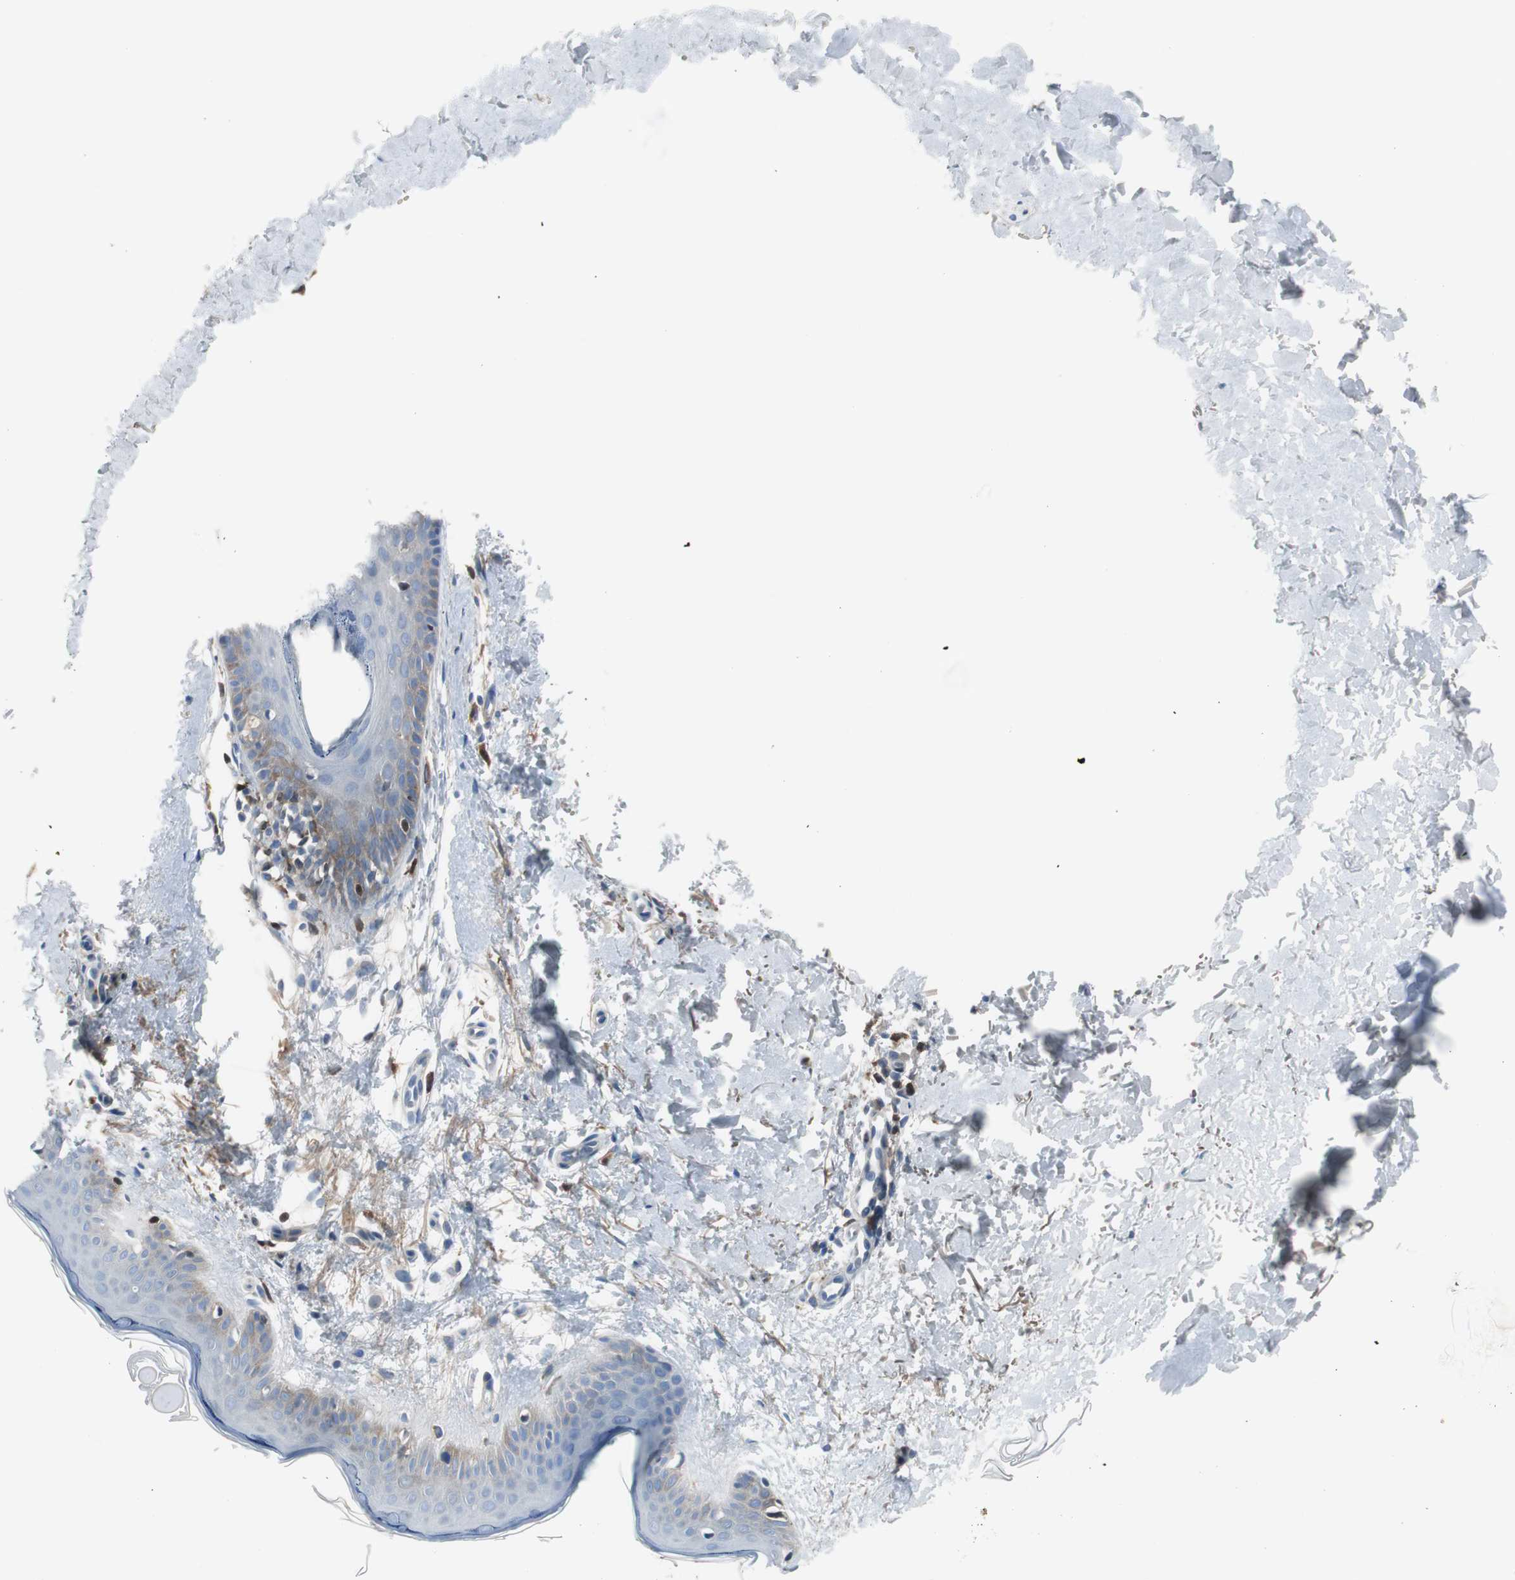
{"staining": {"intensity": "weak", "quantity": ">75%", "location": "cytoplasmic/membranous"}, "tissue": "skin", "cell_type": "Fibroblasts", "image_type": "normal", "snomed": [{"axis": "morphology", "description": "Normal tissue, NOS"}, {"axis": "topography", "description": "Skin"}], "caption": "High-power microscopy captured an IHC micrograph of benign skin, revealing weak cytoplasmic/membranous staining in about >75% of fibroblasts. The staining was performed using DAB (3,3'-diaminobenzidine) to visualize the protein expression in brown, while the nuclei were stained in blue with hematoxylin (Magnification: 20x).", "gene": "SERPINF1", "patient": {"sex": "female", "age": 56}}